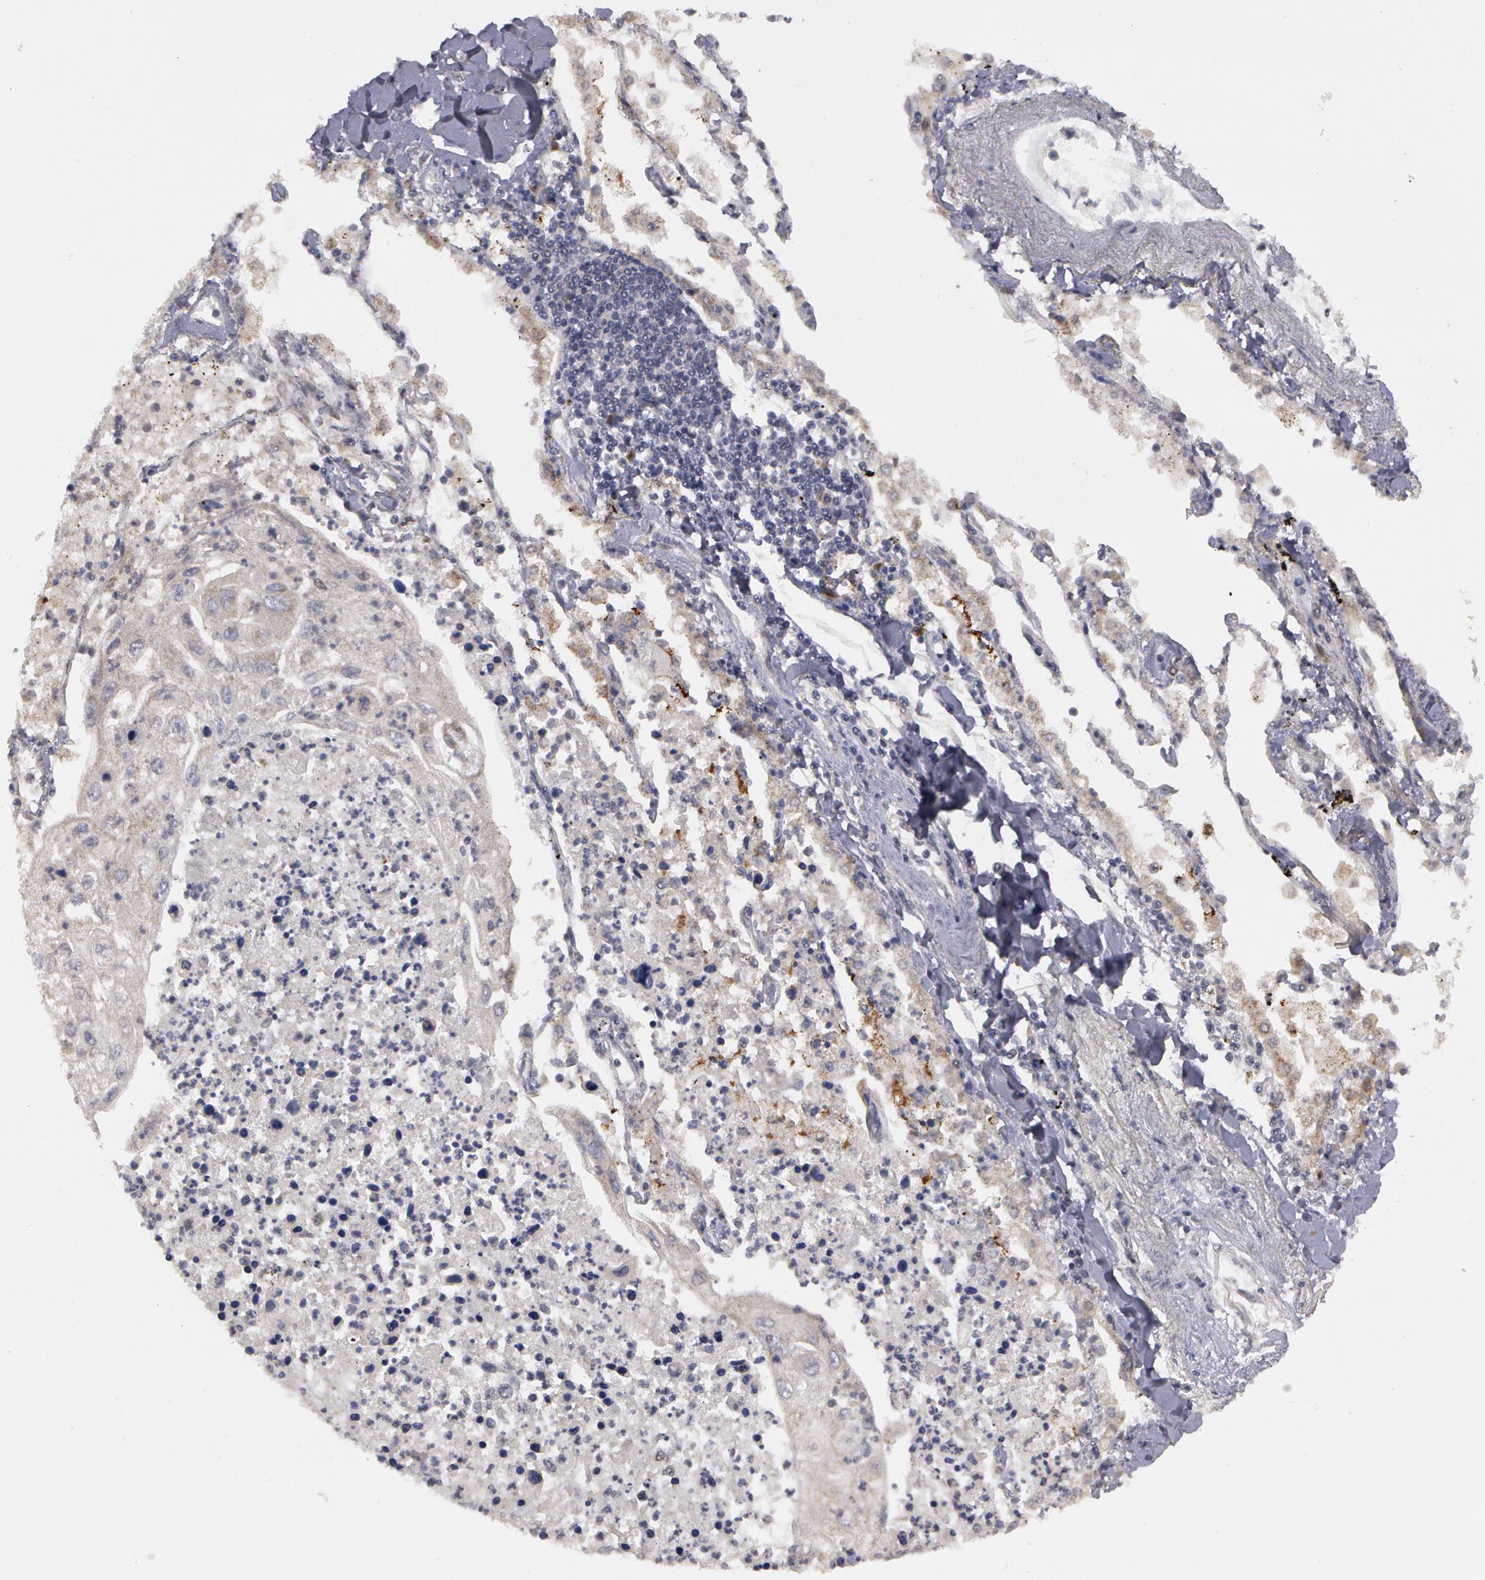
{"staining": {"intensity": "negative", "quantity": "none", "location": "none"}, "tissue": "lung cancer", "cell_type": "Tumor cells", "image_type": "cancer", "snomed": [{"axis": "morphology", "description": "Squamous cell carcinoma, NOS"}, {"axis": "topography", "description": "Lung"}], "caption": "This is an immunohistochemistry histopathology image of squamous cell carcinoma (lung). There is no staining in tumor cells.", "gene": "STX5", "patient": {"sex": "male", "age": 75}}